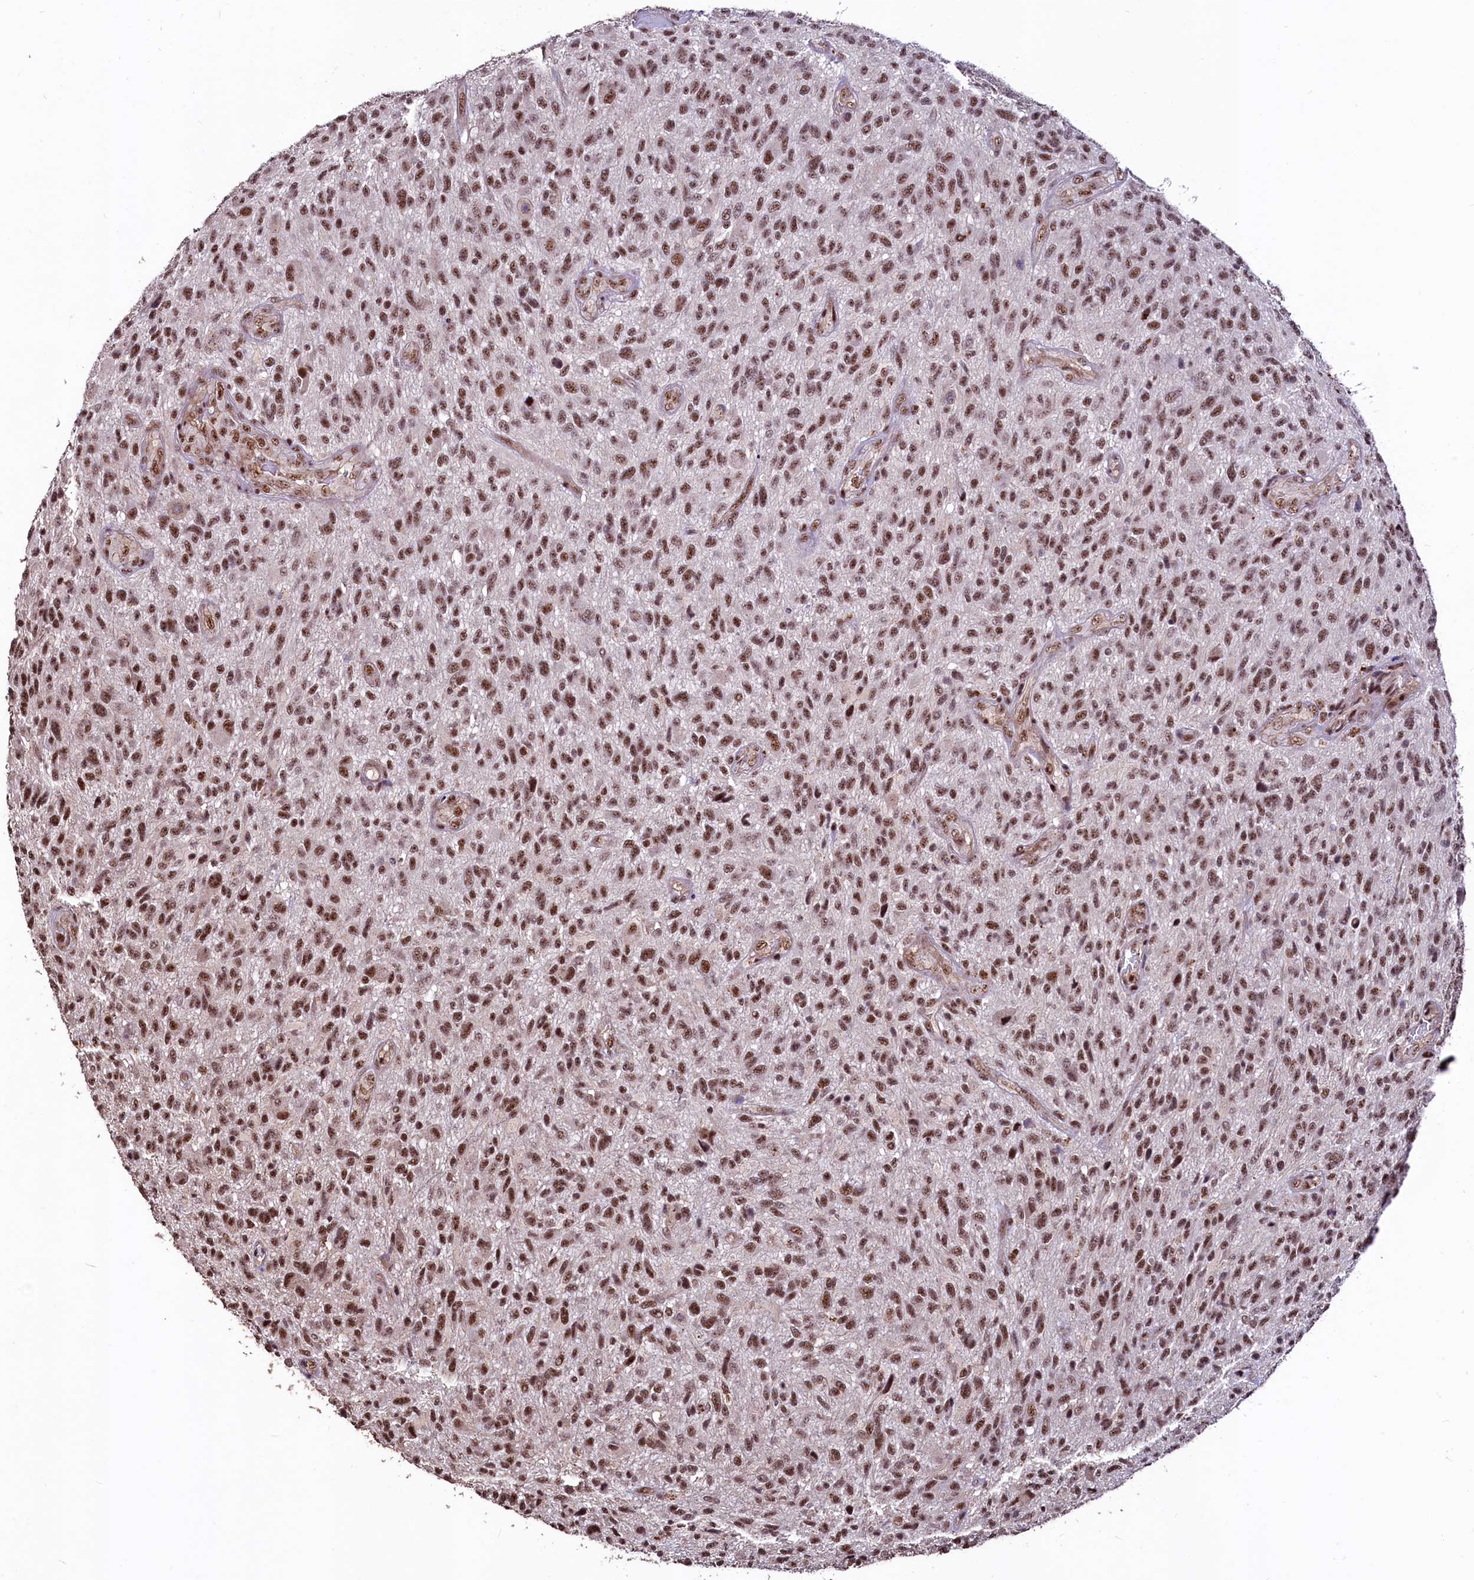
{"staining": {"intensity": "moderate", "quantity": ">75%", "location": "nuclear"}, "tissue": "glioma", "cell_type": "Tumor cells", "image_type": "cancer", "snomed": [{"axis": "morphology", "description": "Glioma, malignant, High grade"}, {"axis": "topography", "description": "Brain"}], "caption": "Protein expression analysis of glioma reveals moderate nuclear expression in about >75% of tumor cells.", "gene": "SFSWAP", "patient": {"sex": "male", "age": 47}}